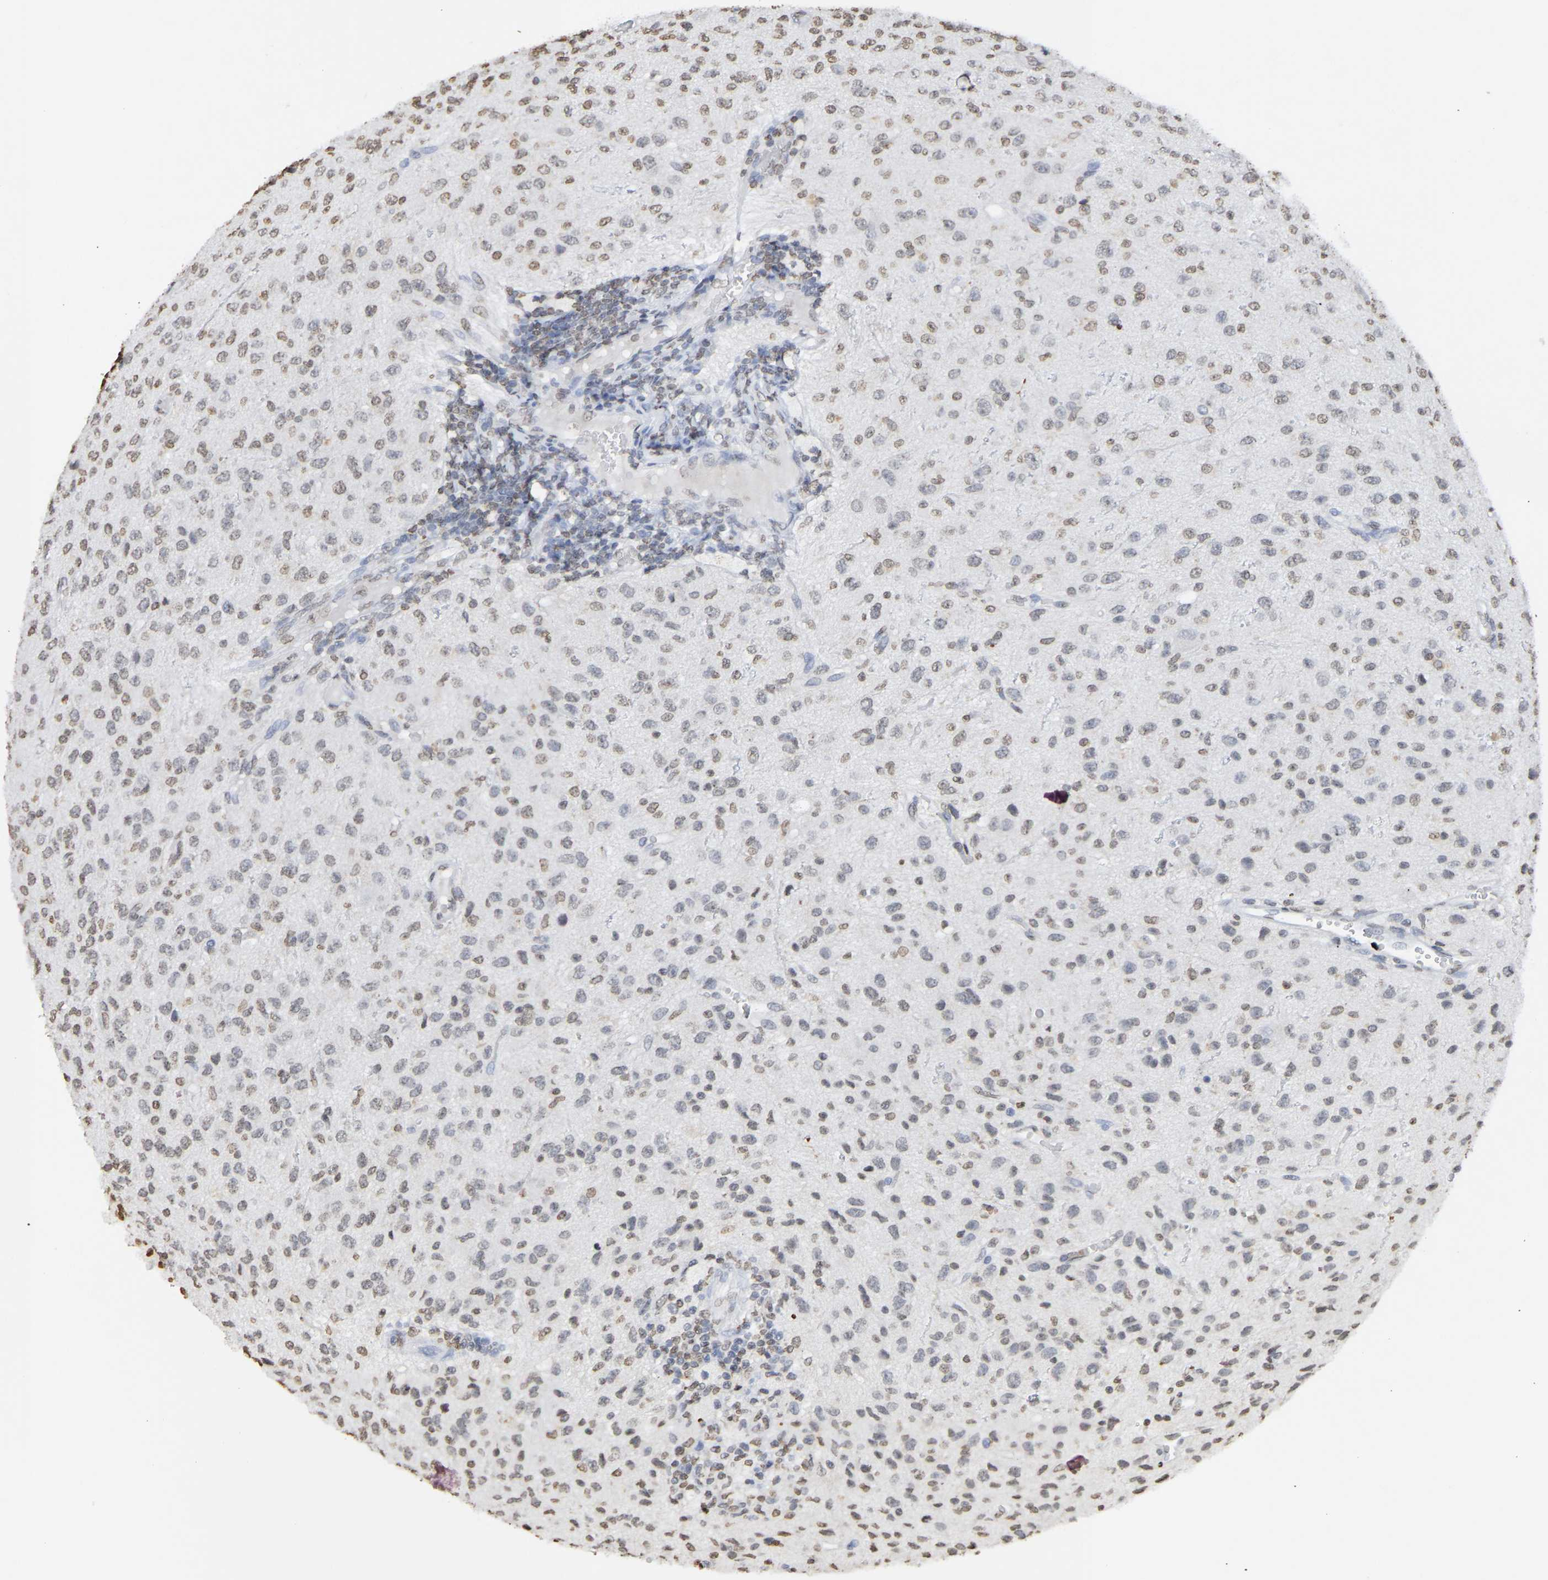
{"staining": {"intensity": "weak", "quantity": "<25%", "location": "nuclear"}, "tissue": "glioma", "cell_type": "Tumor cells", "image_type": "cancer", "snomed": [{"axis": "morphology", "description": "Glioma, malignant, High grade"}, {"axis": "topography", "description": "pancreas cauda"}], "caption": "Protein analysis of glioma displays no significant positivity in tumor cells.", "gene": "ATF4", "patient": {"sex": "male", "age": 60}}